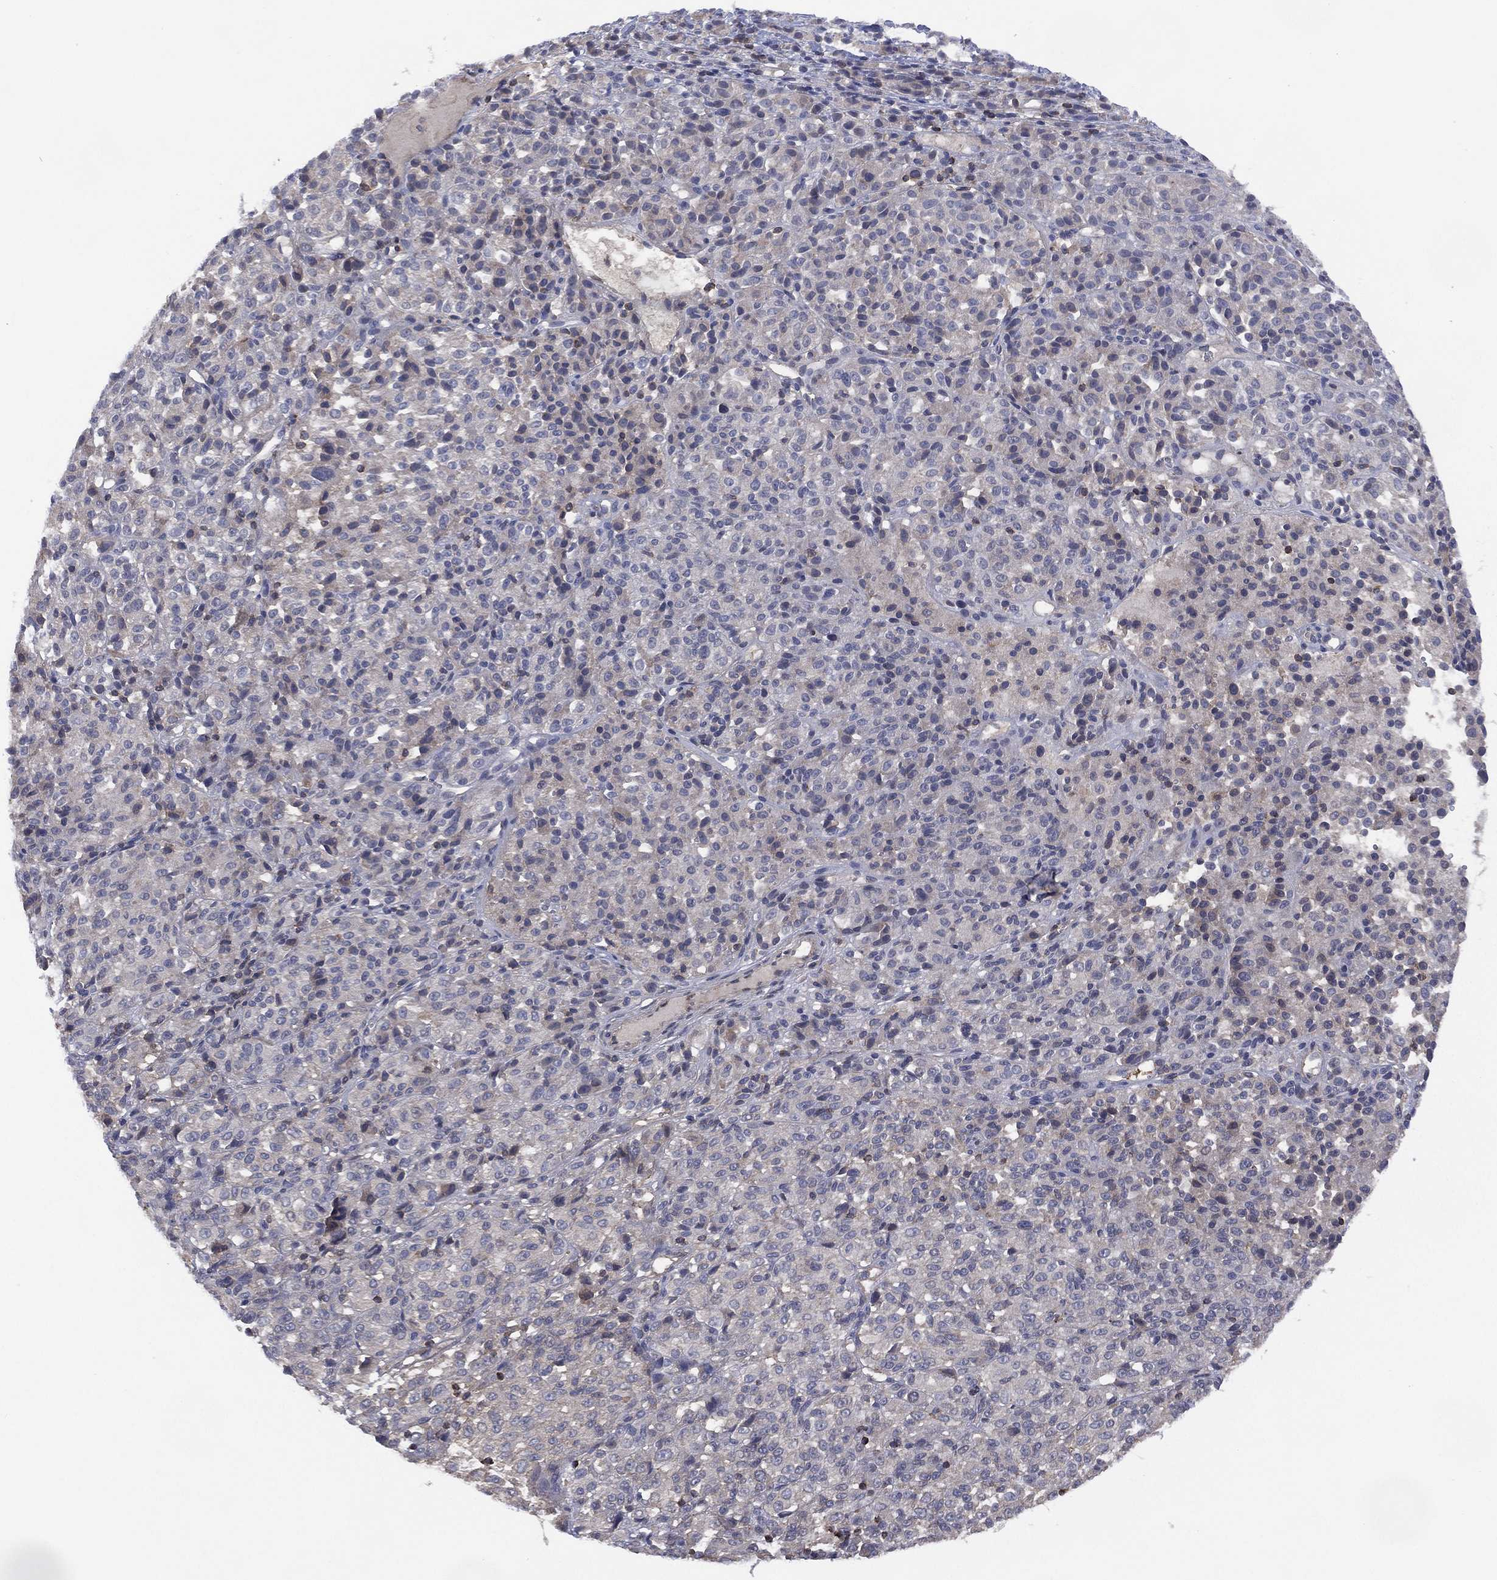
{"staining": {"intensity": "negative", "quantity": "none", "location": "none"}, "tissue": "melanoma", "cell_type": "Tumor cells", "image_type": "cancer", "snomed": [{"axis": "morphology", "description": "Malignant melanoma, Metastatic site"}, {"axis": "topography", "description": "Brain"}], "caption": "Tumor cells show no significant protein positivity in malignant melanoma (metastatic site).", "gene": "DOCK8", "patient": {"sex": "female", "age": 56}}